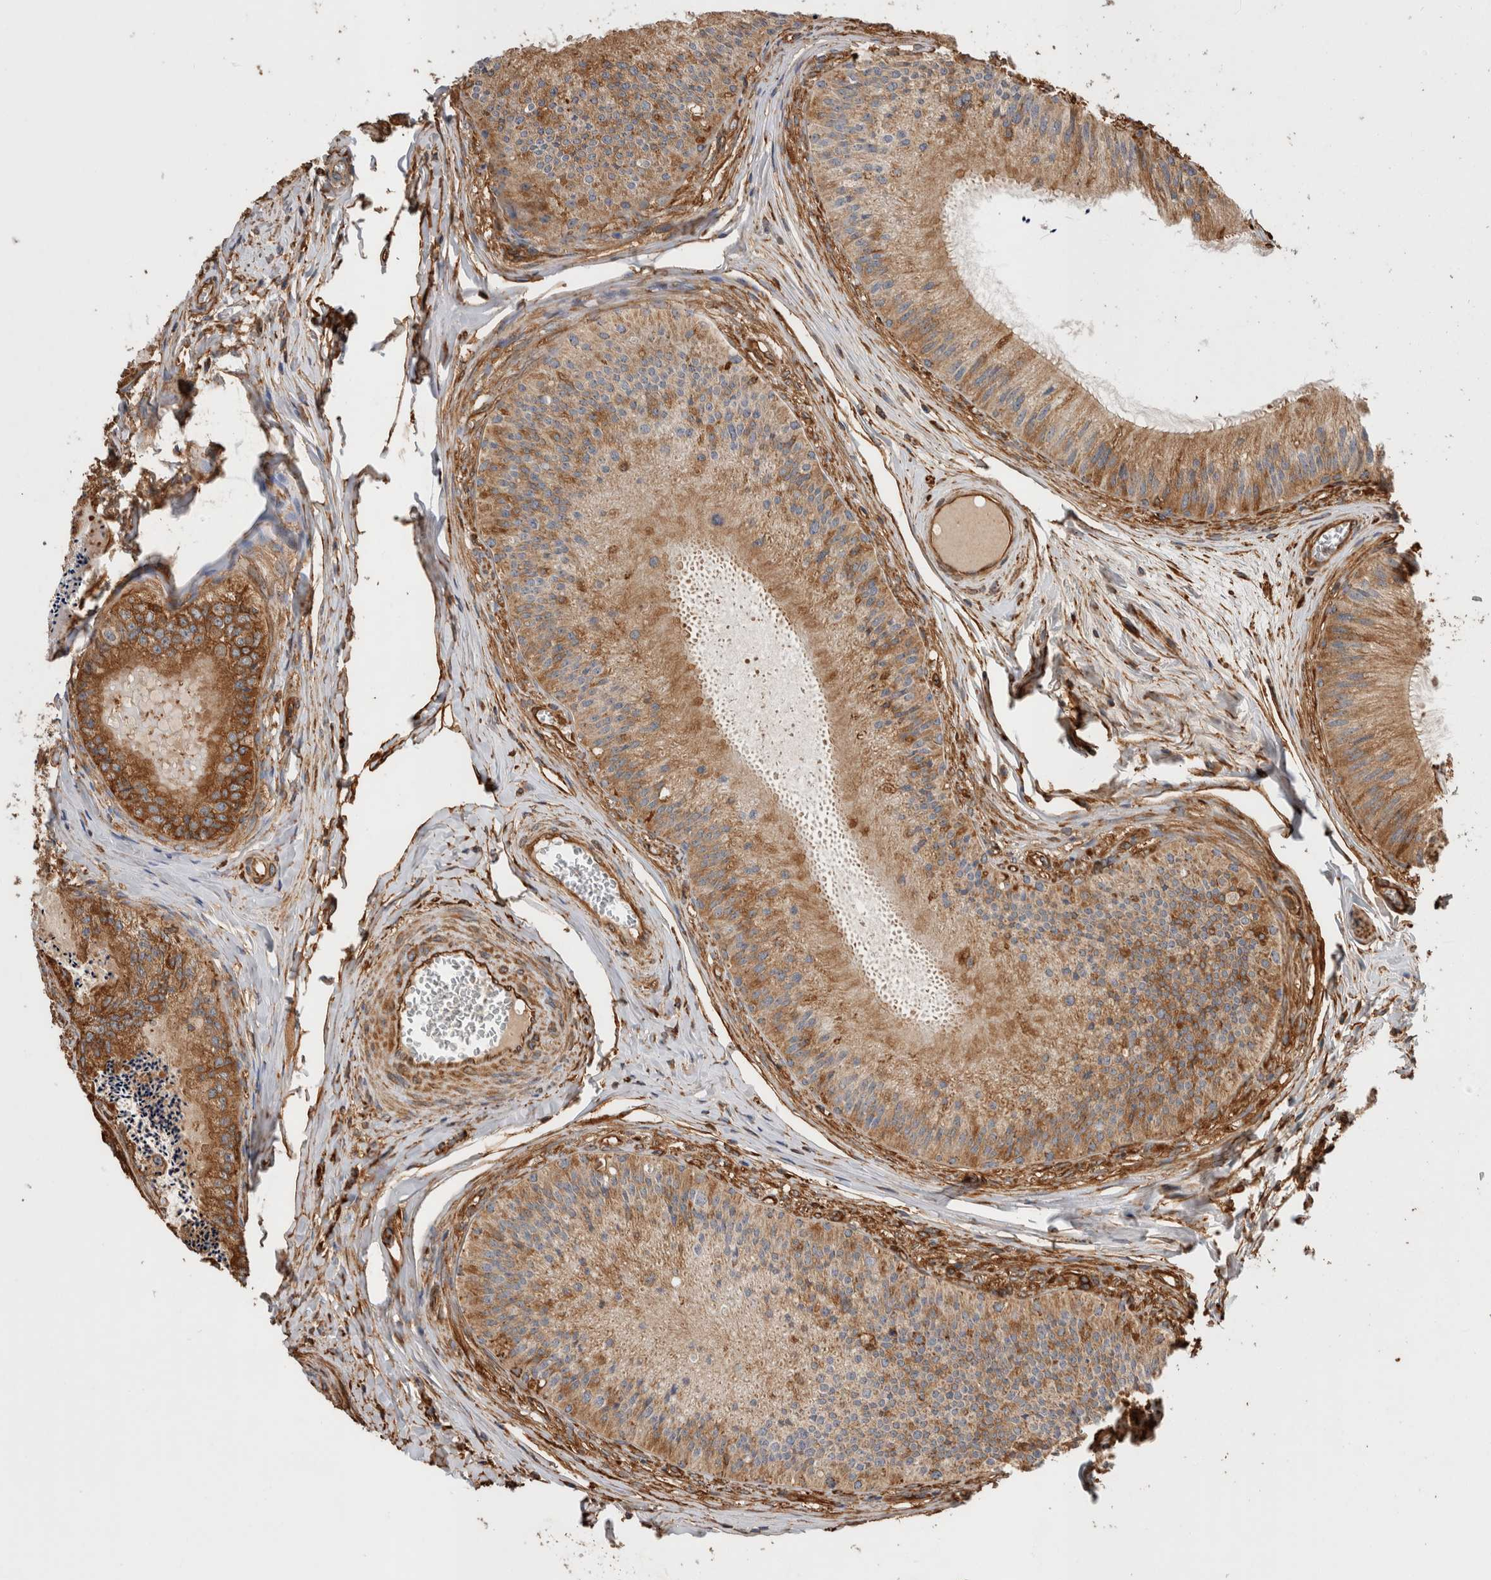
{"staining": {"intensity": "strong", "quantity": ">75%", "location": "cytoplasmic/membranous"}, "tissue": "epididymis", "cell_type": "Glandular cells", "image_type": "normal", "snomed": [{"axis": "morphology", "description": "Normal tissue, NOS"}, {"axis": "topography", "description": "Epididymis"}], "caption": "Benign epididymis was stained to show a protein in brown. There is high levels of strong cytoplasmic/membranous staining in approximately >75% of glandular cells. The protein of interest is shown in brown color, while the nuclei are stained blue.", "gene": "ZNF397", "patient": {"sex": "male", "age": 31}}